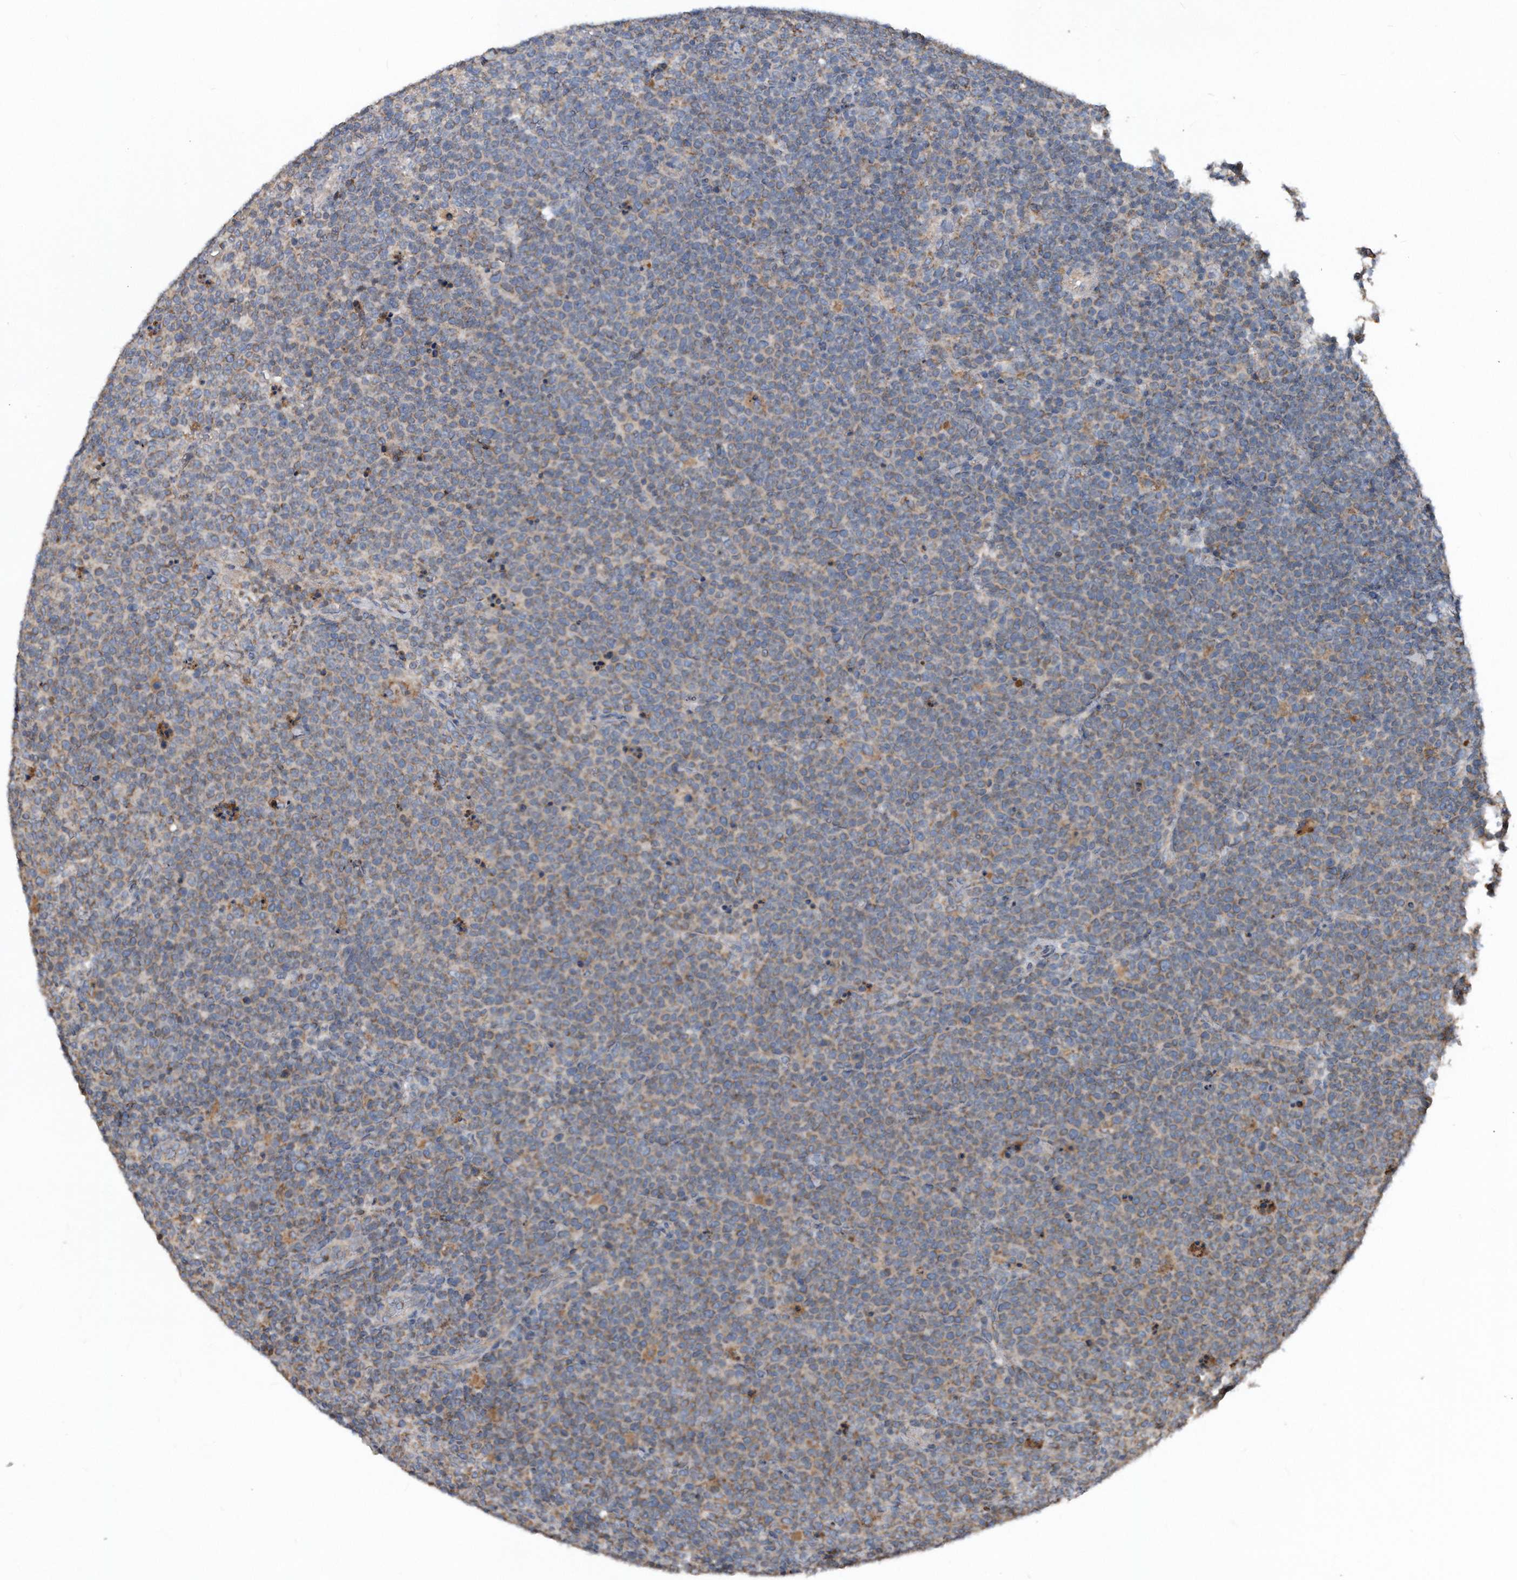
{"staining": {"intensity": "weak", "quantity": "25%-75%", "location": "cytoplasmic/membranous"}, "tissue": "lymphoma", "cell_type": "Tumor cells", "image_type": "cancer", "snomed": [{"axis": "morphology", "description": "Malignant lymphoma, non-Hodgkin's type, High grade"}, {"axis": "topography", "description": "Lymph node"}], "caption": "Protein analysis of lymphoma tissue exhibits weak cytoplasmic/membranous staining in about 25%-75% of tumor cells.", "gene": "SDHA", "patient": {"sex": "male", "age": 61}}